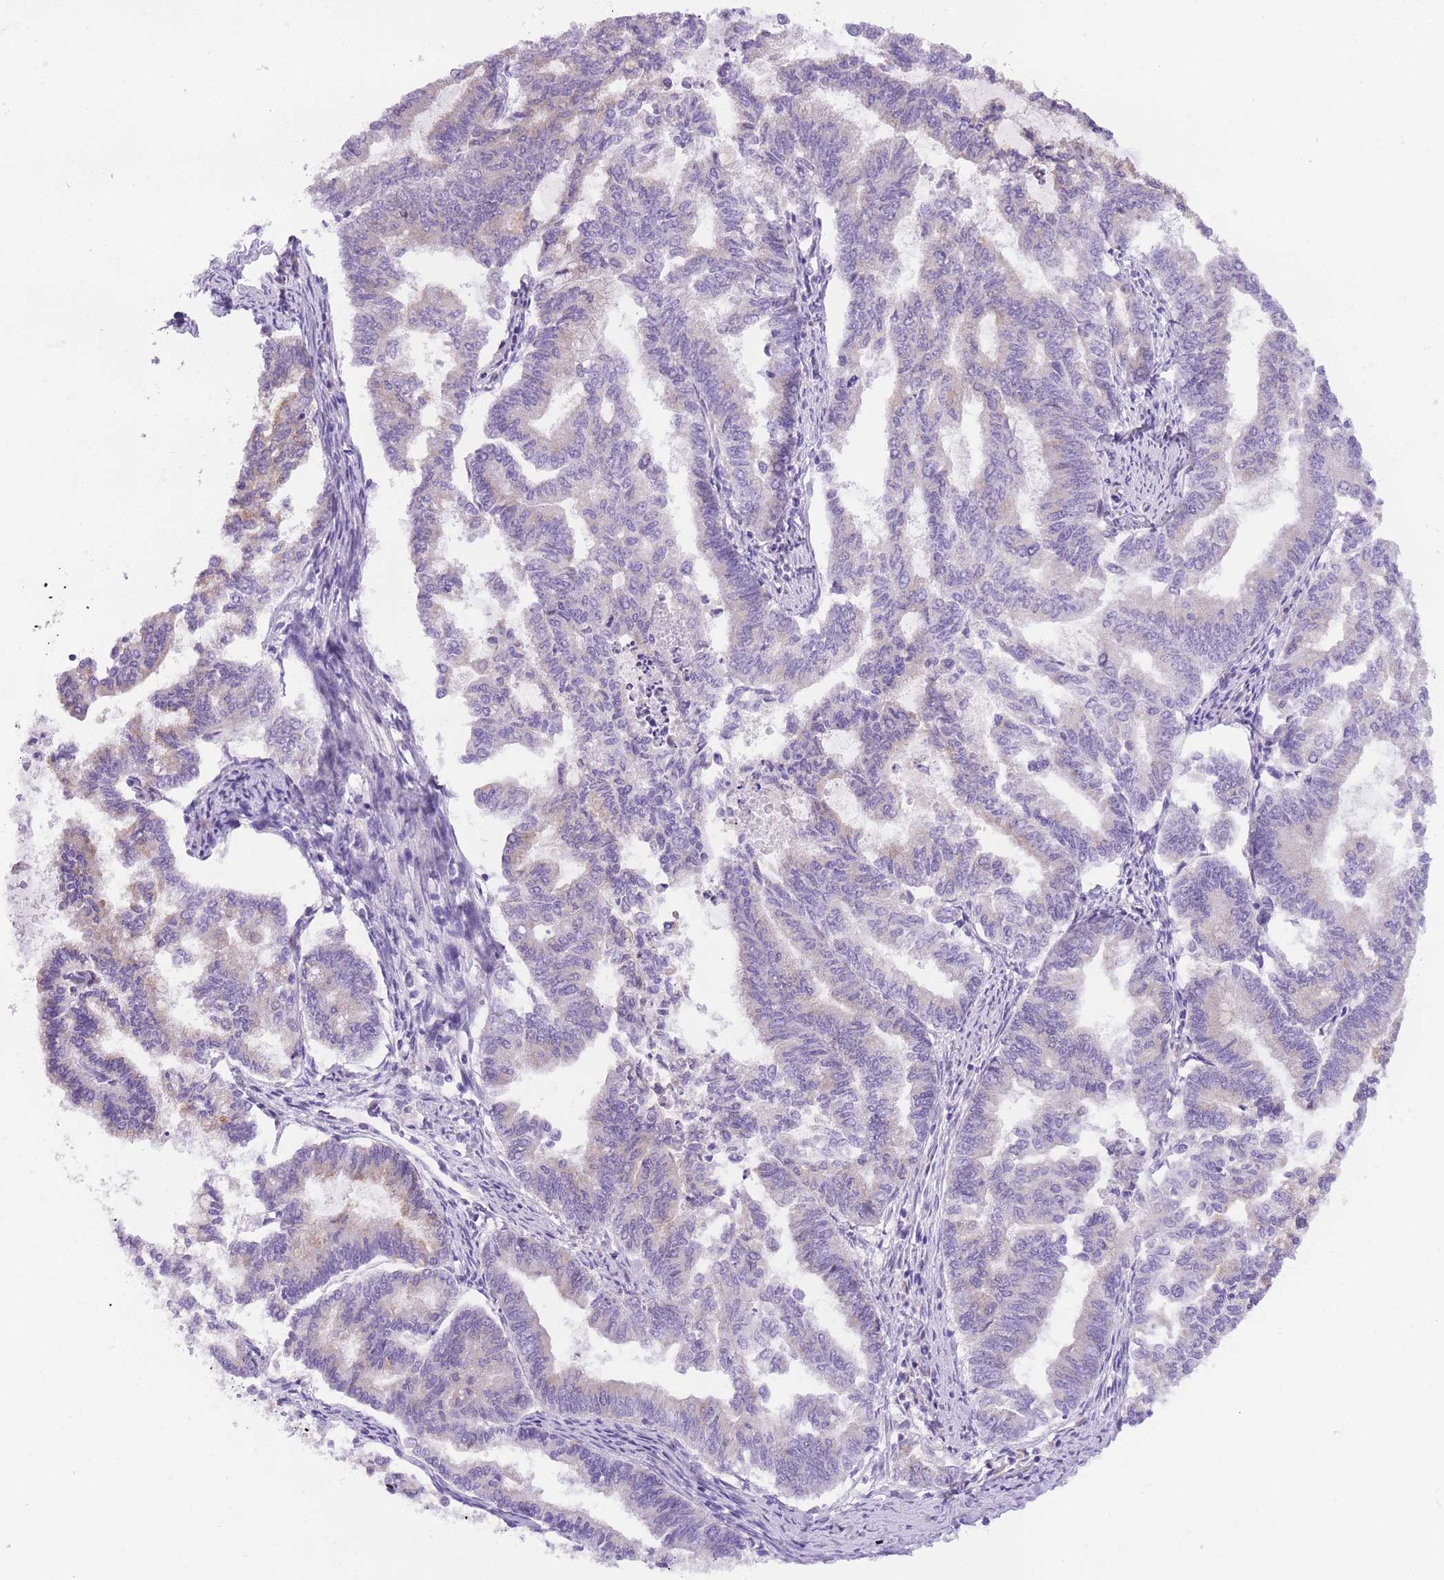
{"staining": {"intensity": "negative", "quantity": "none", "location": "none"}, "tissue": "endometrial cancer", "cell_type": "Tumor cells", "image_type": "cancer", "snomed": [{"axis": "morphology", "description": "Adenocarcinoma, NOS"}, {"axis": "topography", "description": "Endometrium"}], "caption": "IHC of endometrial cancer shows no expression in tumor cells.", "gene": "WWOX", "patient": {"sex": "female", "age": 79}}